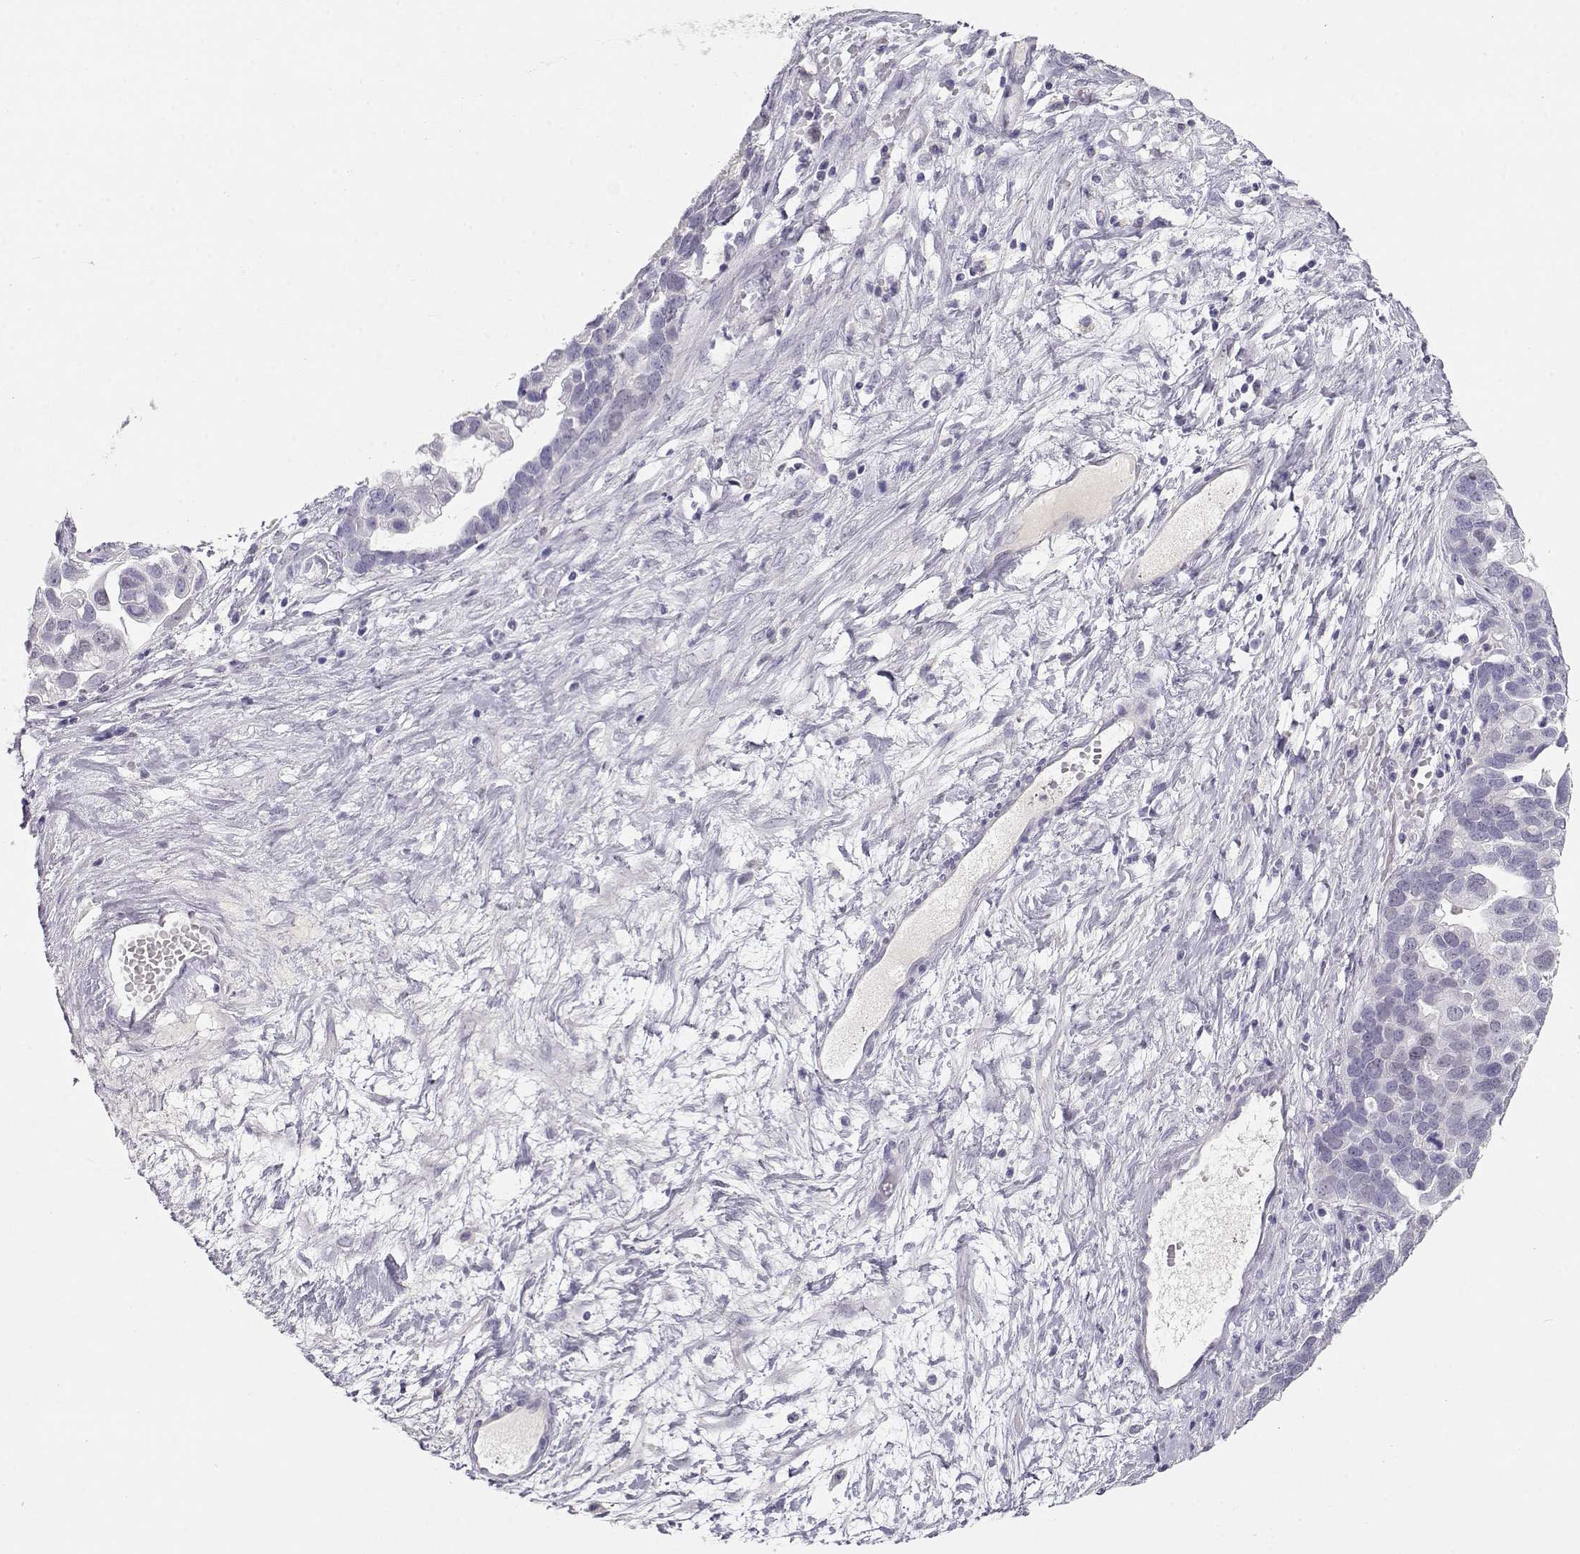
{"staining": {"intensity": "negative", "quantity": "none", "location": "none"}, "tissue": "ovarian cancer", "cell_type": "Tumor cells", "image_type": "cancer", "snomed": [{"axis": "morphology", "description": "Cystadenocarcinoma, serous, NOS"}, {"axis": "topography", "description": "Ovary"}], "caption": "DAB (3,3'-diaminobenzidine) immunohistochemical staining of ovarian serous cystadenocarcinoma reveals no significant expression in tumor cells. (Immunohistochemistry, brightfield microscopy, high magnification).", "gene": "OPN5", "patient": {"sex": "female", "age": 54}}